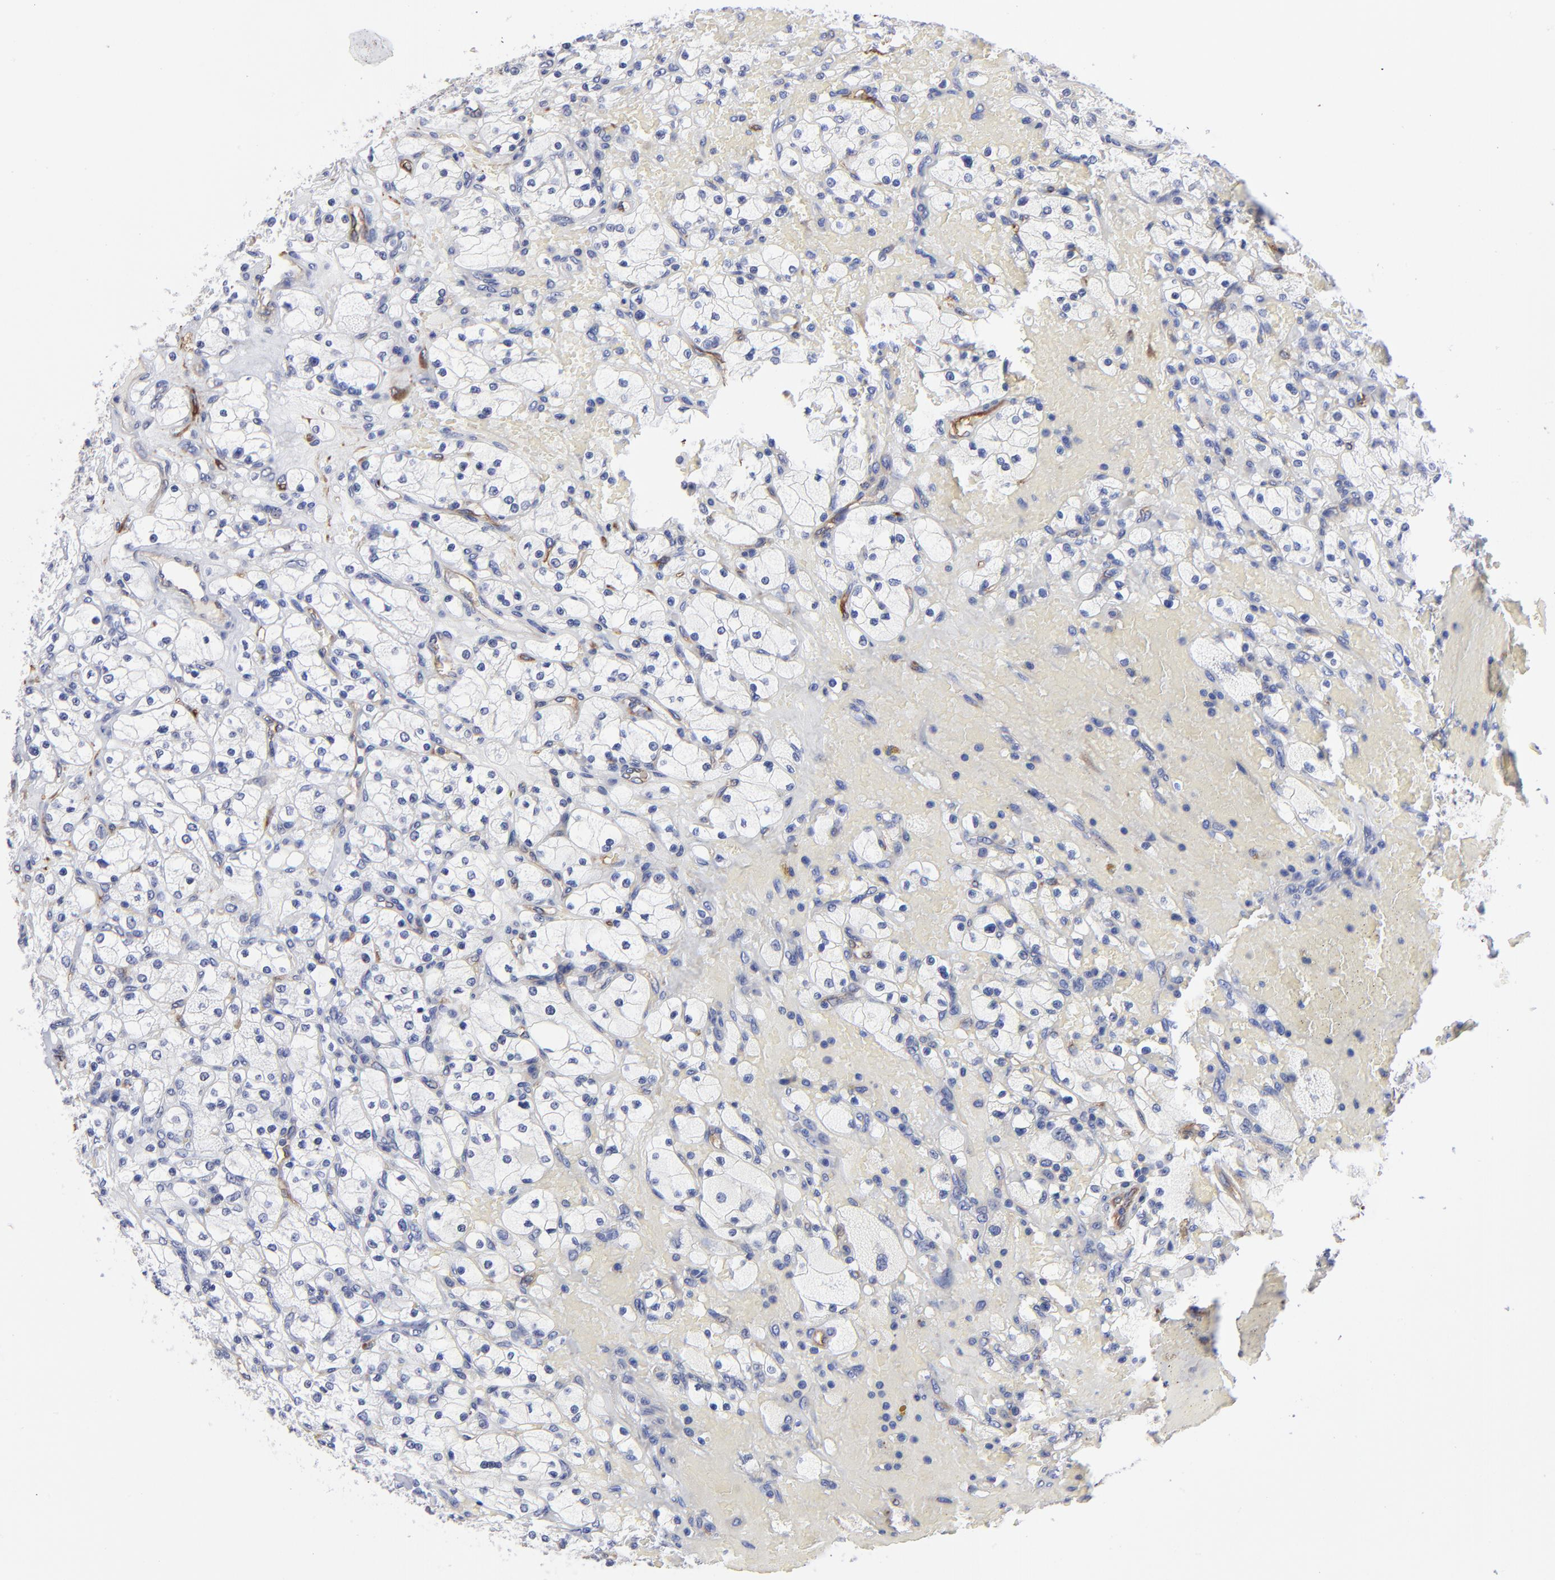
{"staining": {"intensity": "negative", "quantity": "none", "location": "none"}, "tissue": "renal cancer", "cell_type": "Tumor cells", "image_type": "cancer", "snomed": [{"axis": "morphology", "description": "Adenocarcinoma, NOS"}, {"axis": "topography", "description": "Kidney"}], "caption": "High magnification brightfield microscopy of adenocarcinoma (renal) stained with DAB (brown) and counterstained with hematoxylin (blue): tumor cells show no significant staining.", "gene": "CILP", "patient": {"sex": "female", "age": 83}}